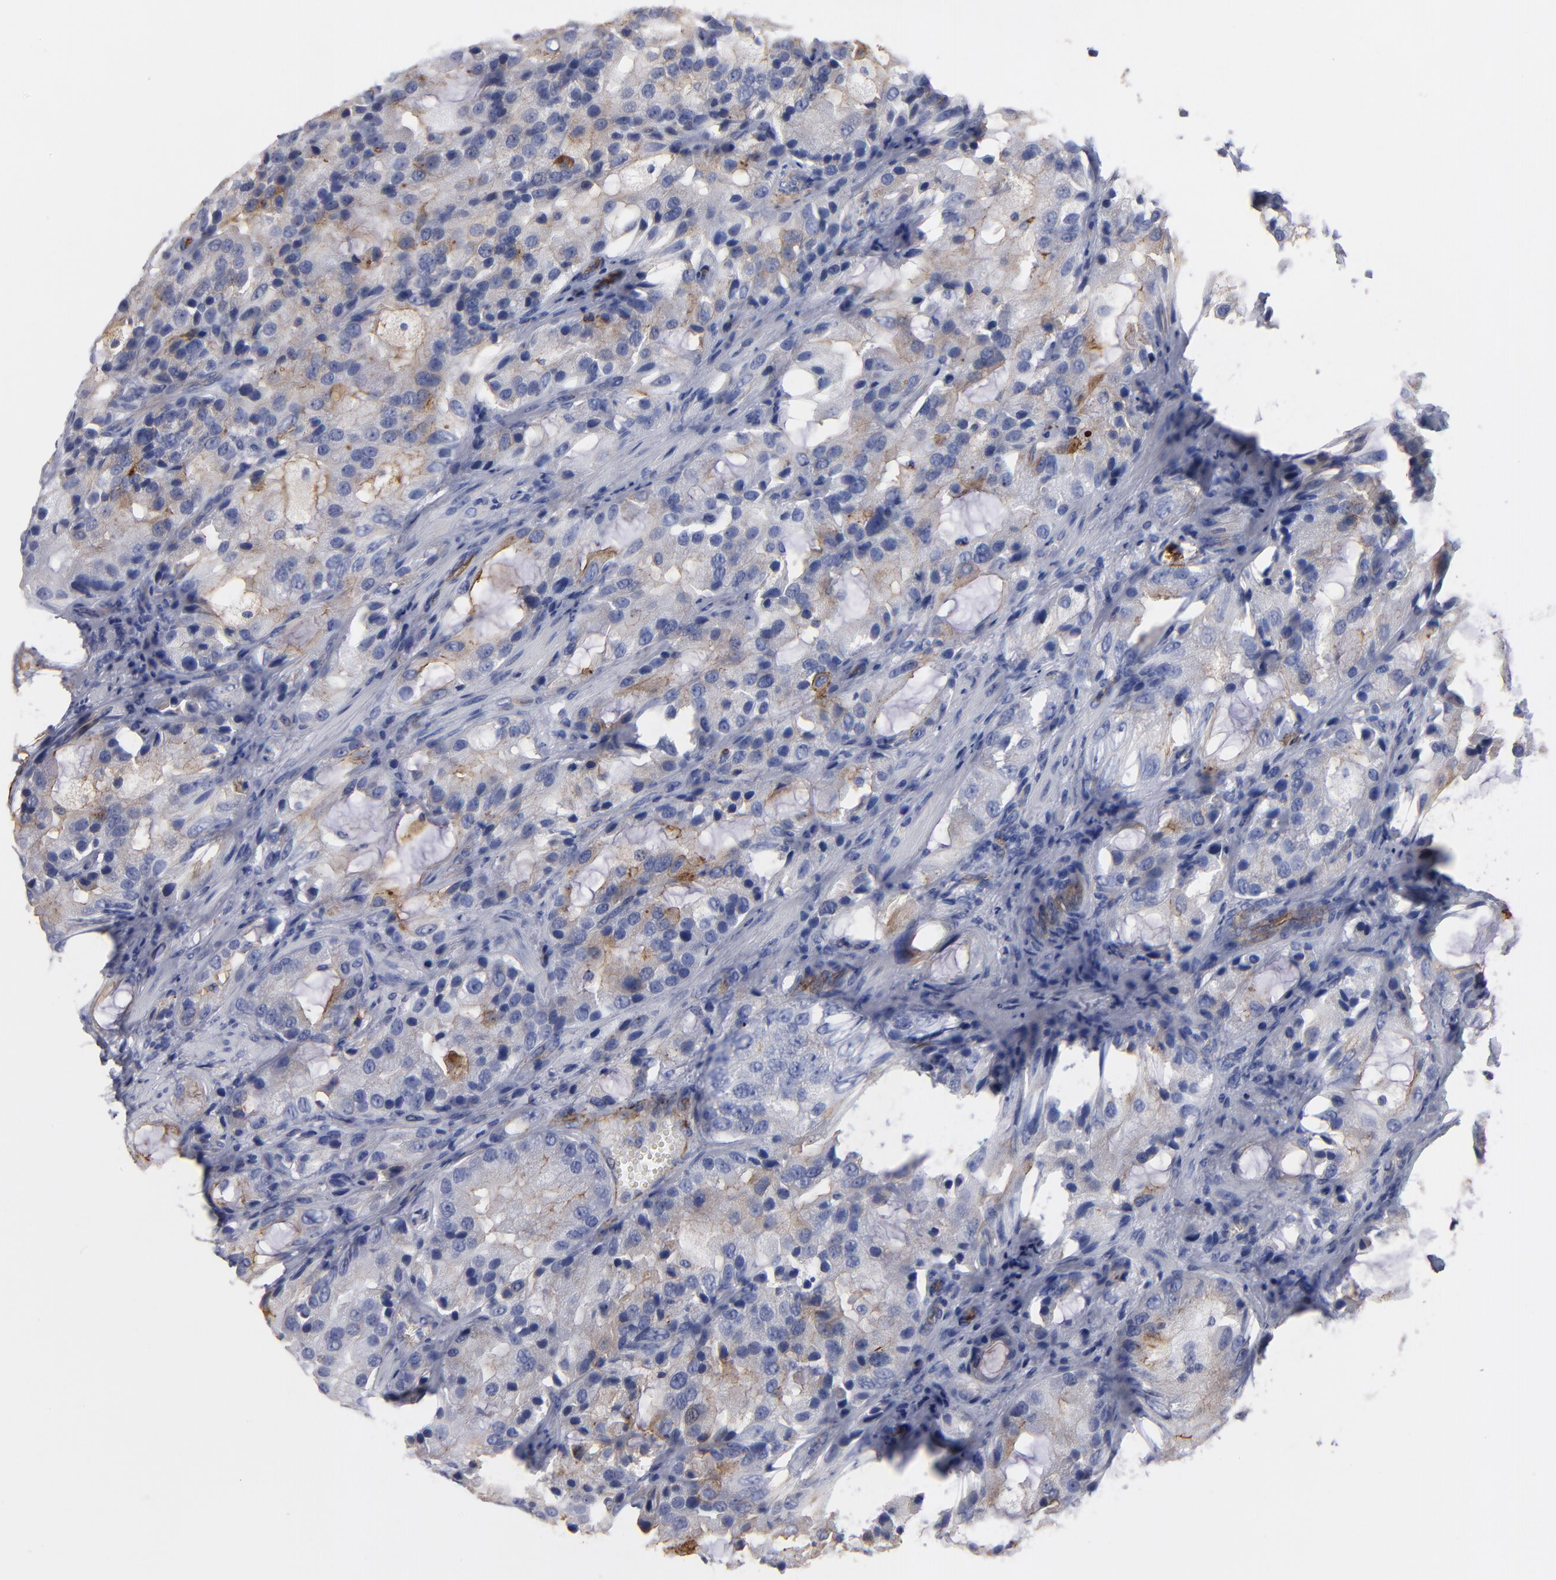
{"staining": {"intensity": "weak", "quantity": "<25%", "location": "cytoplasmic/membranous"}, "tissue": "prostate cancer", "cell_type": "Tumor cells", "image_type": "cancer", "snomed": [{"axis": "morphology", "description": "Adenocarcinoma, High grade"}, {"axis": "topography", "description": "Prostate"}], "caption": "Prostate cancer (adenocarcinoma (high-grade)) was stained to show a protein in brown. There is no significant expression in tumor cells.", "gene": "TM4SF1", "patient": {"sex": "male", "age": 70}}